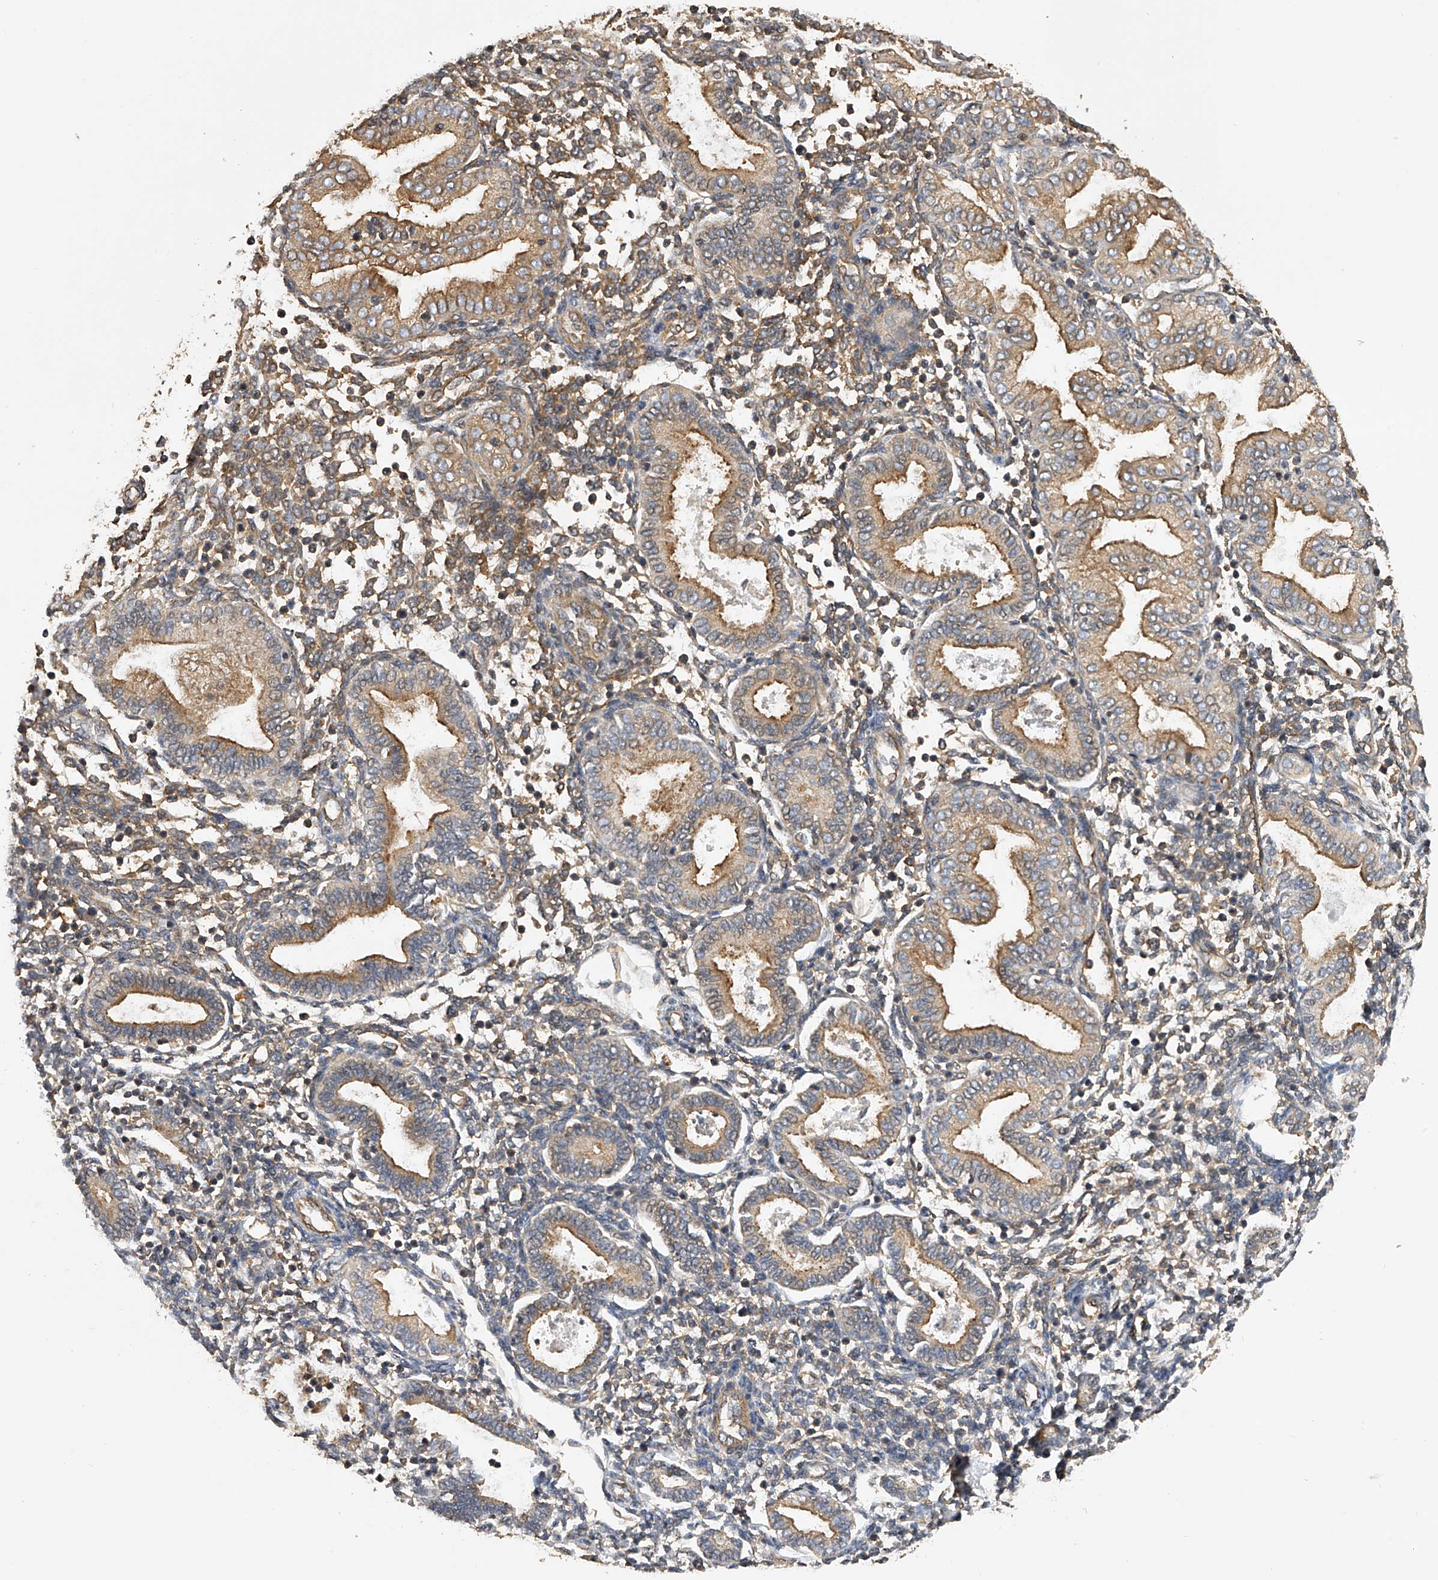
{"staining": {"intensity": "negative", "quantity": "none", "location": "none"}, "tissue": "endometrium", "cell_type": "Cells in endometrial stroma", "image_type": "normal", "snomed": [{"axis": "morphology", "description": "Normal tissue, NOS"}, {"axis": "topography", "description": "Endometrium"}], "caption": "Endometrium was stained to show a protein in brown. There is no significant expression in cells in endometrial stroma. (Brightfield microscopy of DAB immunohistochemistry (IHC) at high magnification).", "gene": "PTPRA", "patient": {"sex": "female", "age": 53}}